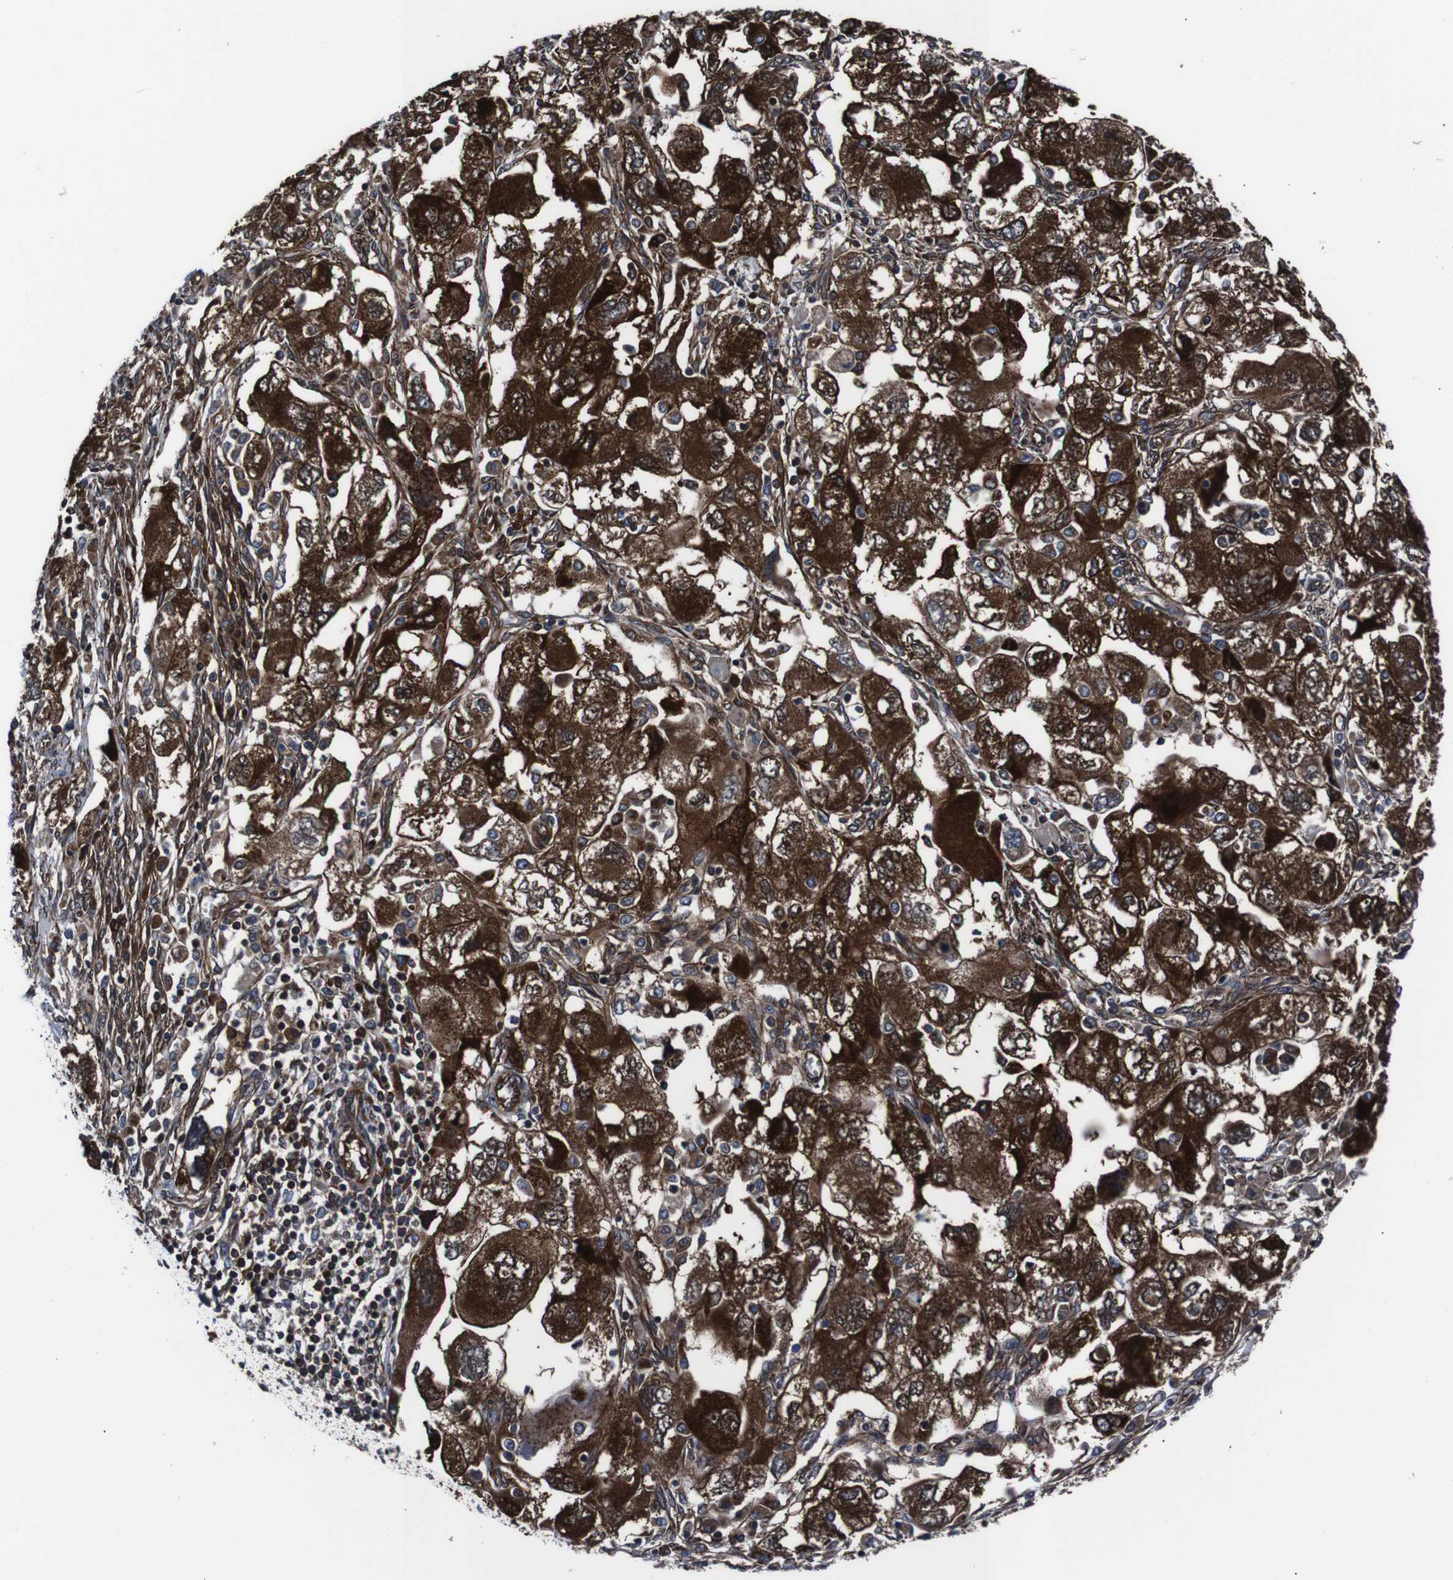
{"staining": {"intensity": "strong", "quantity": ">75%", "location": "cytoplasmic/membranous"}, "tissue": "ovarian cancer", "cell_type": "Tumor cells", "image_type": "cancer", "snomed": [{"axis": "morphology", "description": "Carcinoma, NOS"}, {"axis": "morphology", "description": "Cystadenocarcinoma, serous, NOS"}, {"axis": "topography", "description": "Ovary"}], "caption": "The image reveals a brown stain indicating the presence of a protein in the cytoplasmic/membranous of tumor cells in ovarian carcinoma.", "gene": "EIF4A2", "patient": {"sex": "female", "age": 69}}